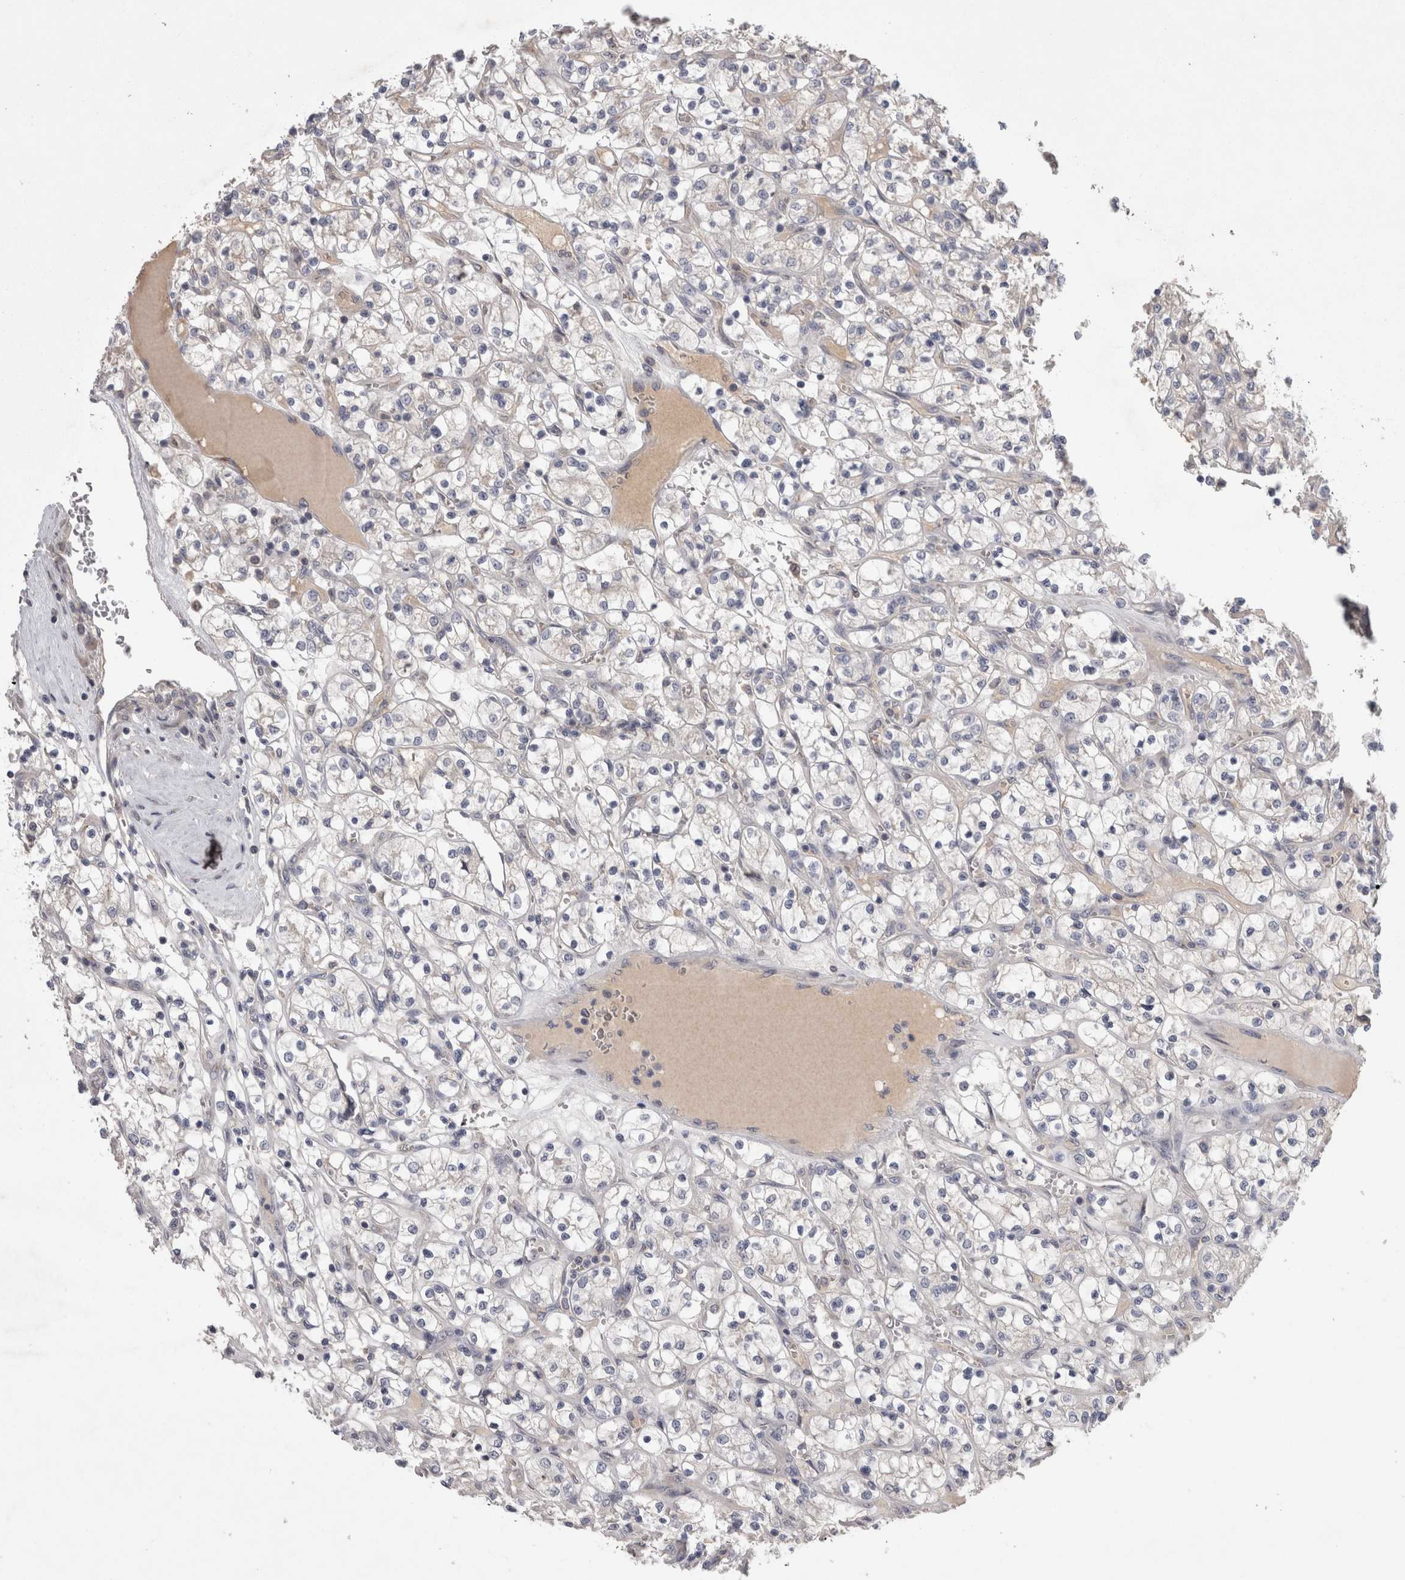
{"staining": {"intensity": "negative", "quantity": "none", "location": "none"}, "tissue": "renal cancer", "cell_type": "Tumor cells", "image_type": "cancer", "snomed": [{"axis": "morphology", "description": "Adenocarcinoma, NOS"}, {"axis": "topography", "description": "Kidney"}], "caption": "Immunohistochemistry (IHC) micrograph of neoplastic tissue: human adenocarcinoma (renal) stained with DAB exhibits no significant protein expression in tumor cells. (Brightfield microscopy of DAB immunohistochemistry at high magnification).", "gene": "PCM1", "patient": {"sex": "female", "age": 69}}